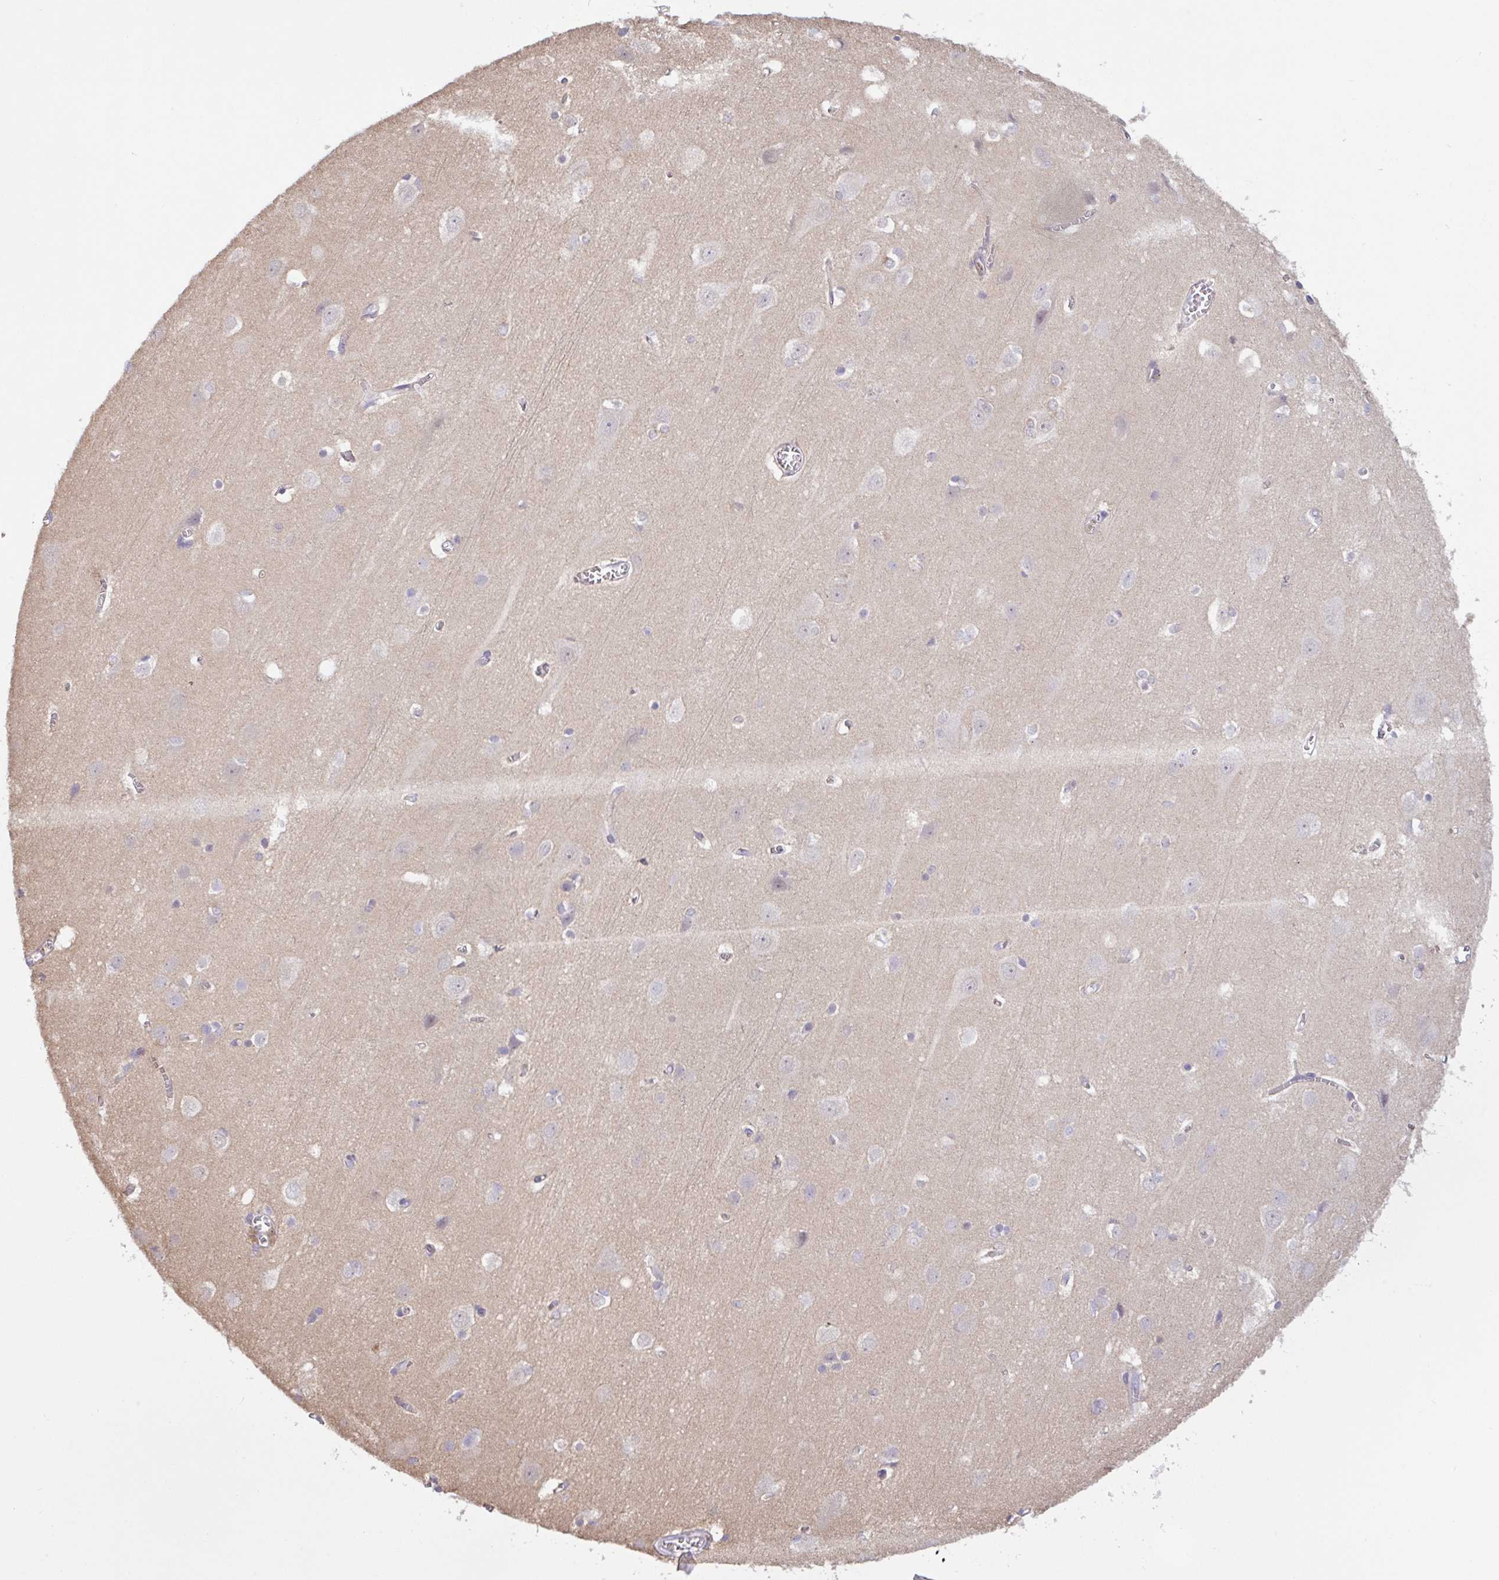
{"staining": {"intensity": "negative", "quantity": "none", "location": "none"}, "tissue": "cerebral cortex", "cell_type": "Endothelial cells", "image_type": "normal", "snomed": [{"axis": "morphology", "description": "Normal tissue, NOS"}, {"axis": "topography", "description": "Cerebral cortex"}], "caption": "The photomicrograph reveals no staining of endothelial cells in benign cerebral cortex.", "gene": "PLCD4", "patient": {"sex": "male", "age": 37}}